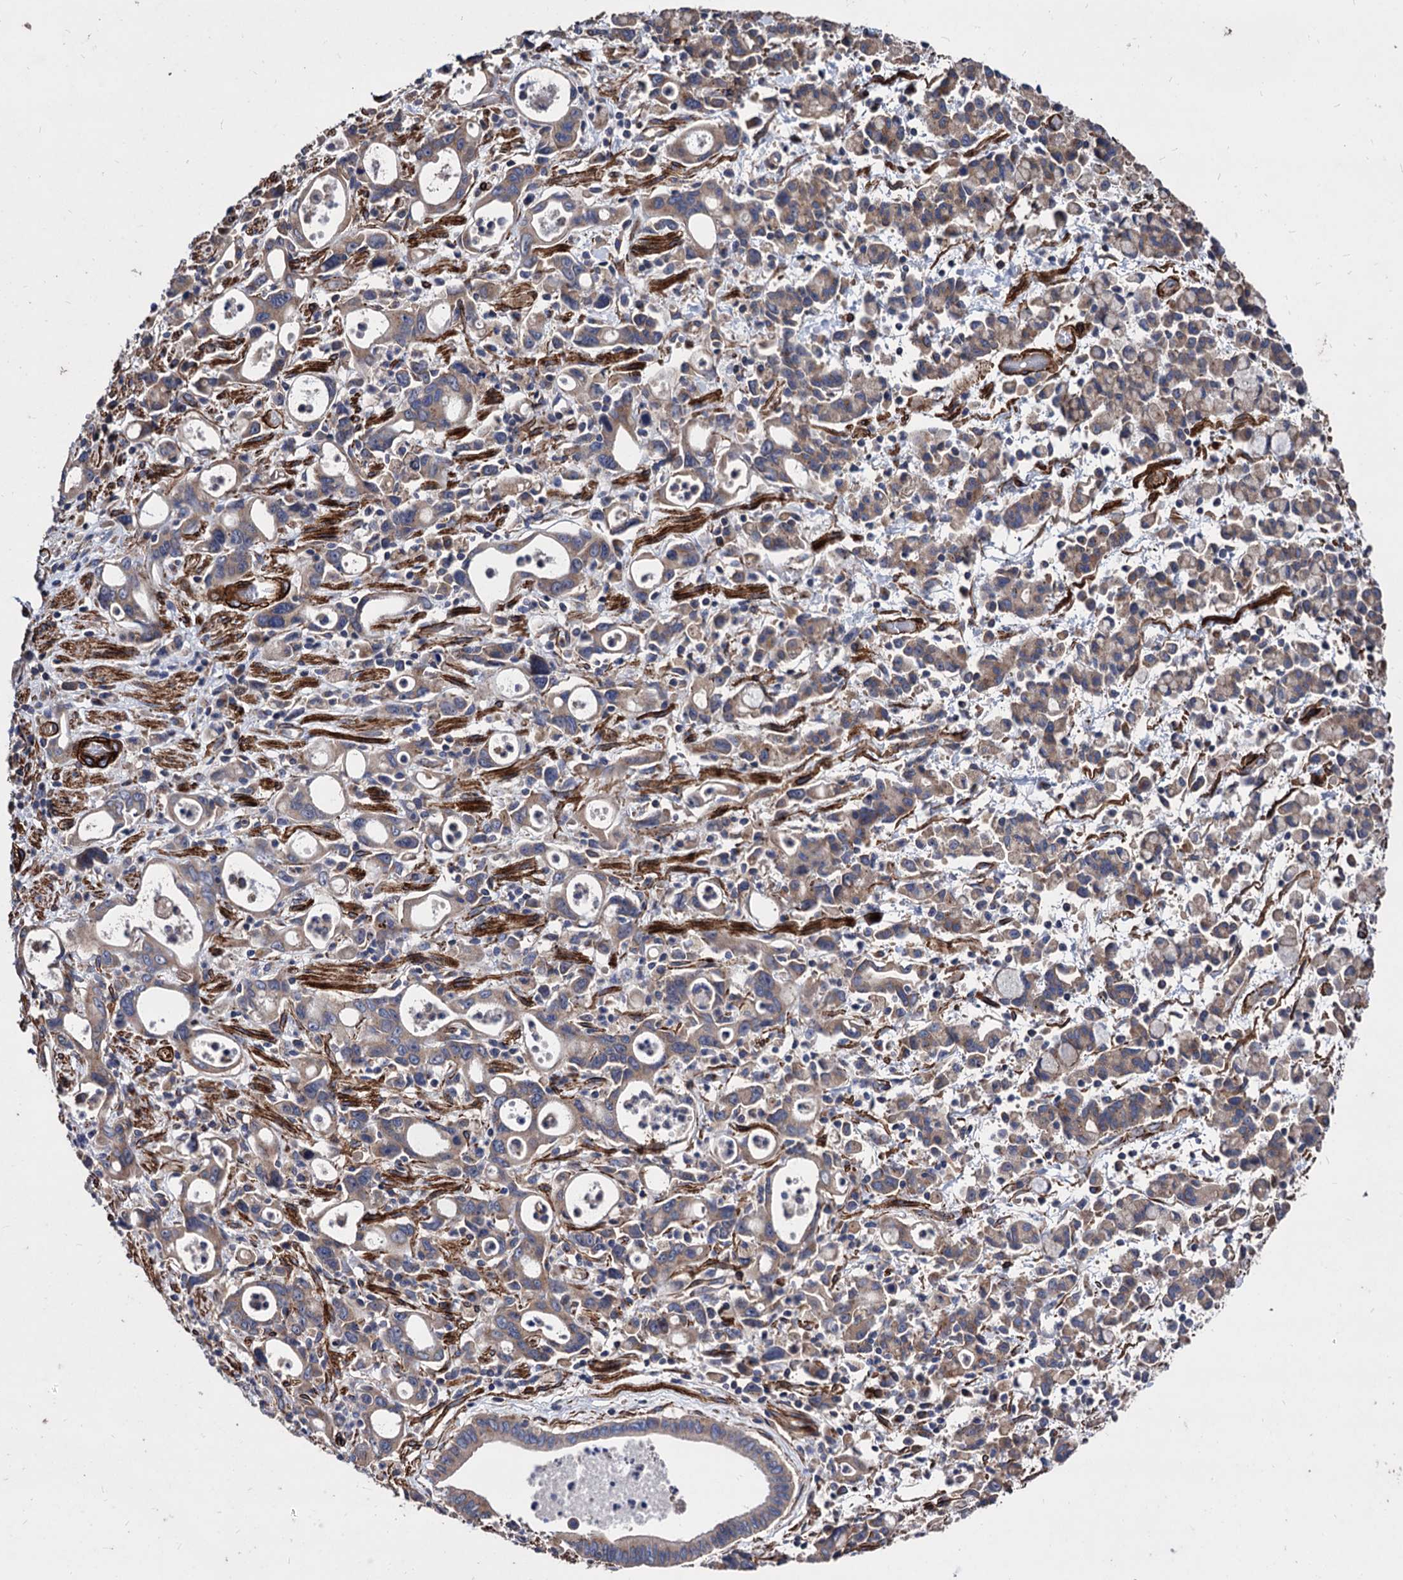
{"staining": {"intensity": "moderate", "quantity": "25%-75%", "location": "cytoplasmic/membranous"}, "tissue": "stomach cancer", "cell_type": "Tumor cells", "image_type": "cancer", "snomed": [{"axis": "morphology", "description": "Adenocarcinoma, NOS"}, {"axis": "topography", "description": "Stomach, lower"}], "caption": "The photomicrograph shows staining of stomach cancer, revealing moderate cytoplasmic/membranous protein expression (brown color) within tumor cells. (DAB (3,3'-diaminobenzidine) = brown stain, brightfield microscopy at high magnification).", "gene": "WDR11", "patient": {"sex": "female", "age": 43}}